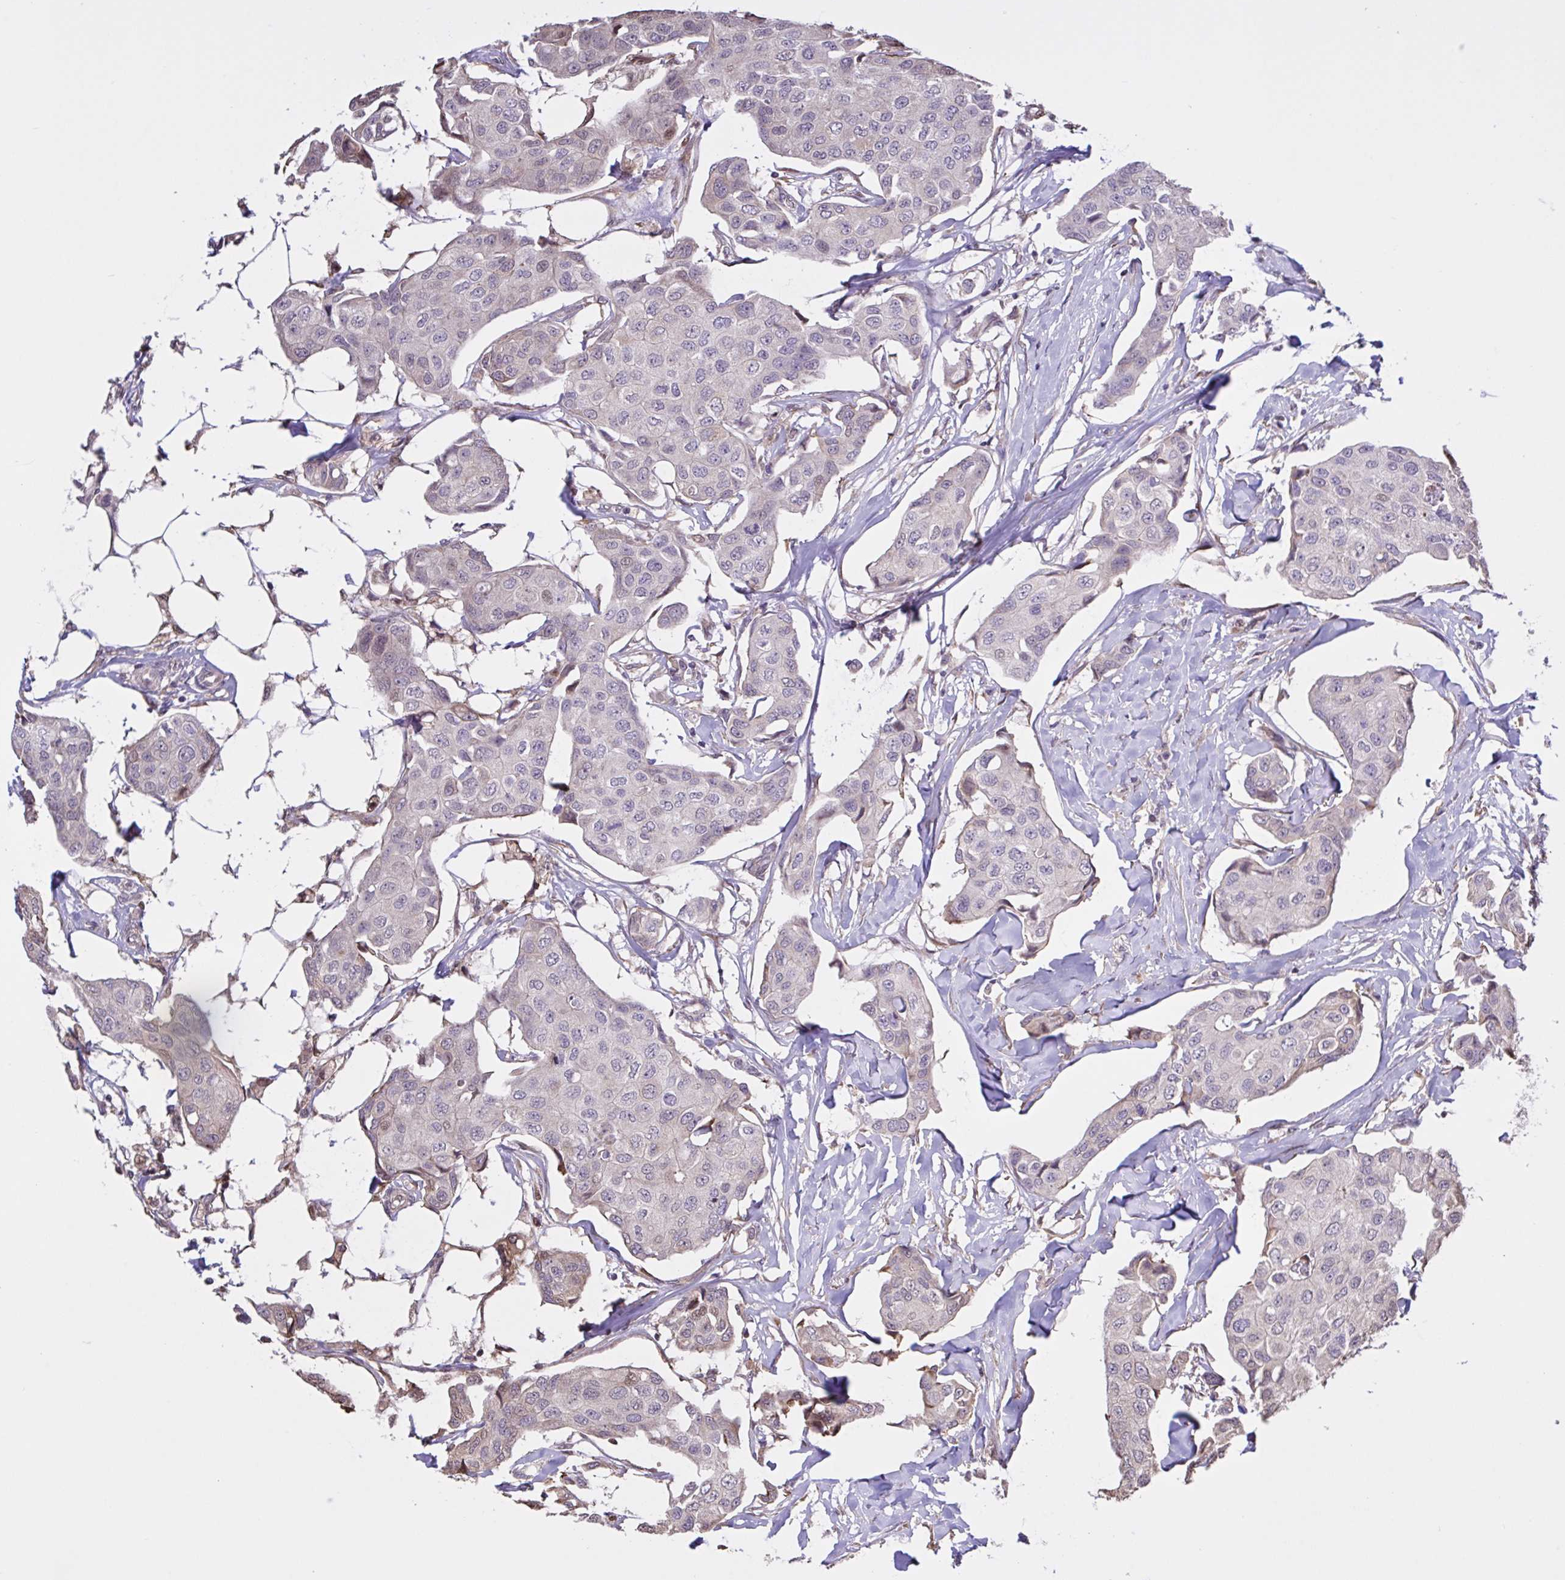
{"staining": {"intensity": "moderate", "quantity": "<25%", "location": "nuclear"}, "tissue": "breast cancer", "cell_type": "Tumor cells", "image_type": "cancer", "snomed": [{"axis": "morphology", "description": "Duct carcinoma"}, {"axis": "topography", "description": "Breast"}, {"axis": "topography", "description": "Lymph node"}], "caption": "Protein positivity by immunohistochemistry displays moderate nuclear expression in approximately <25% of tumor cells in breast cancer. Nuclei are stained in blue.", "gene": "MRGPRX2", "patient": {"sex": "female", "age": 80}}